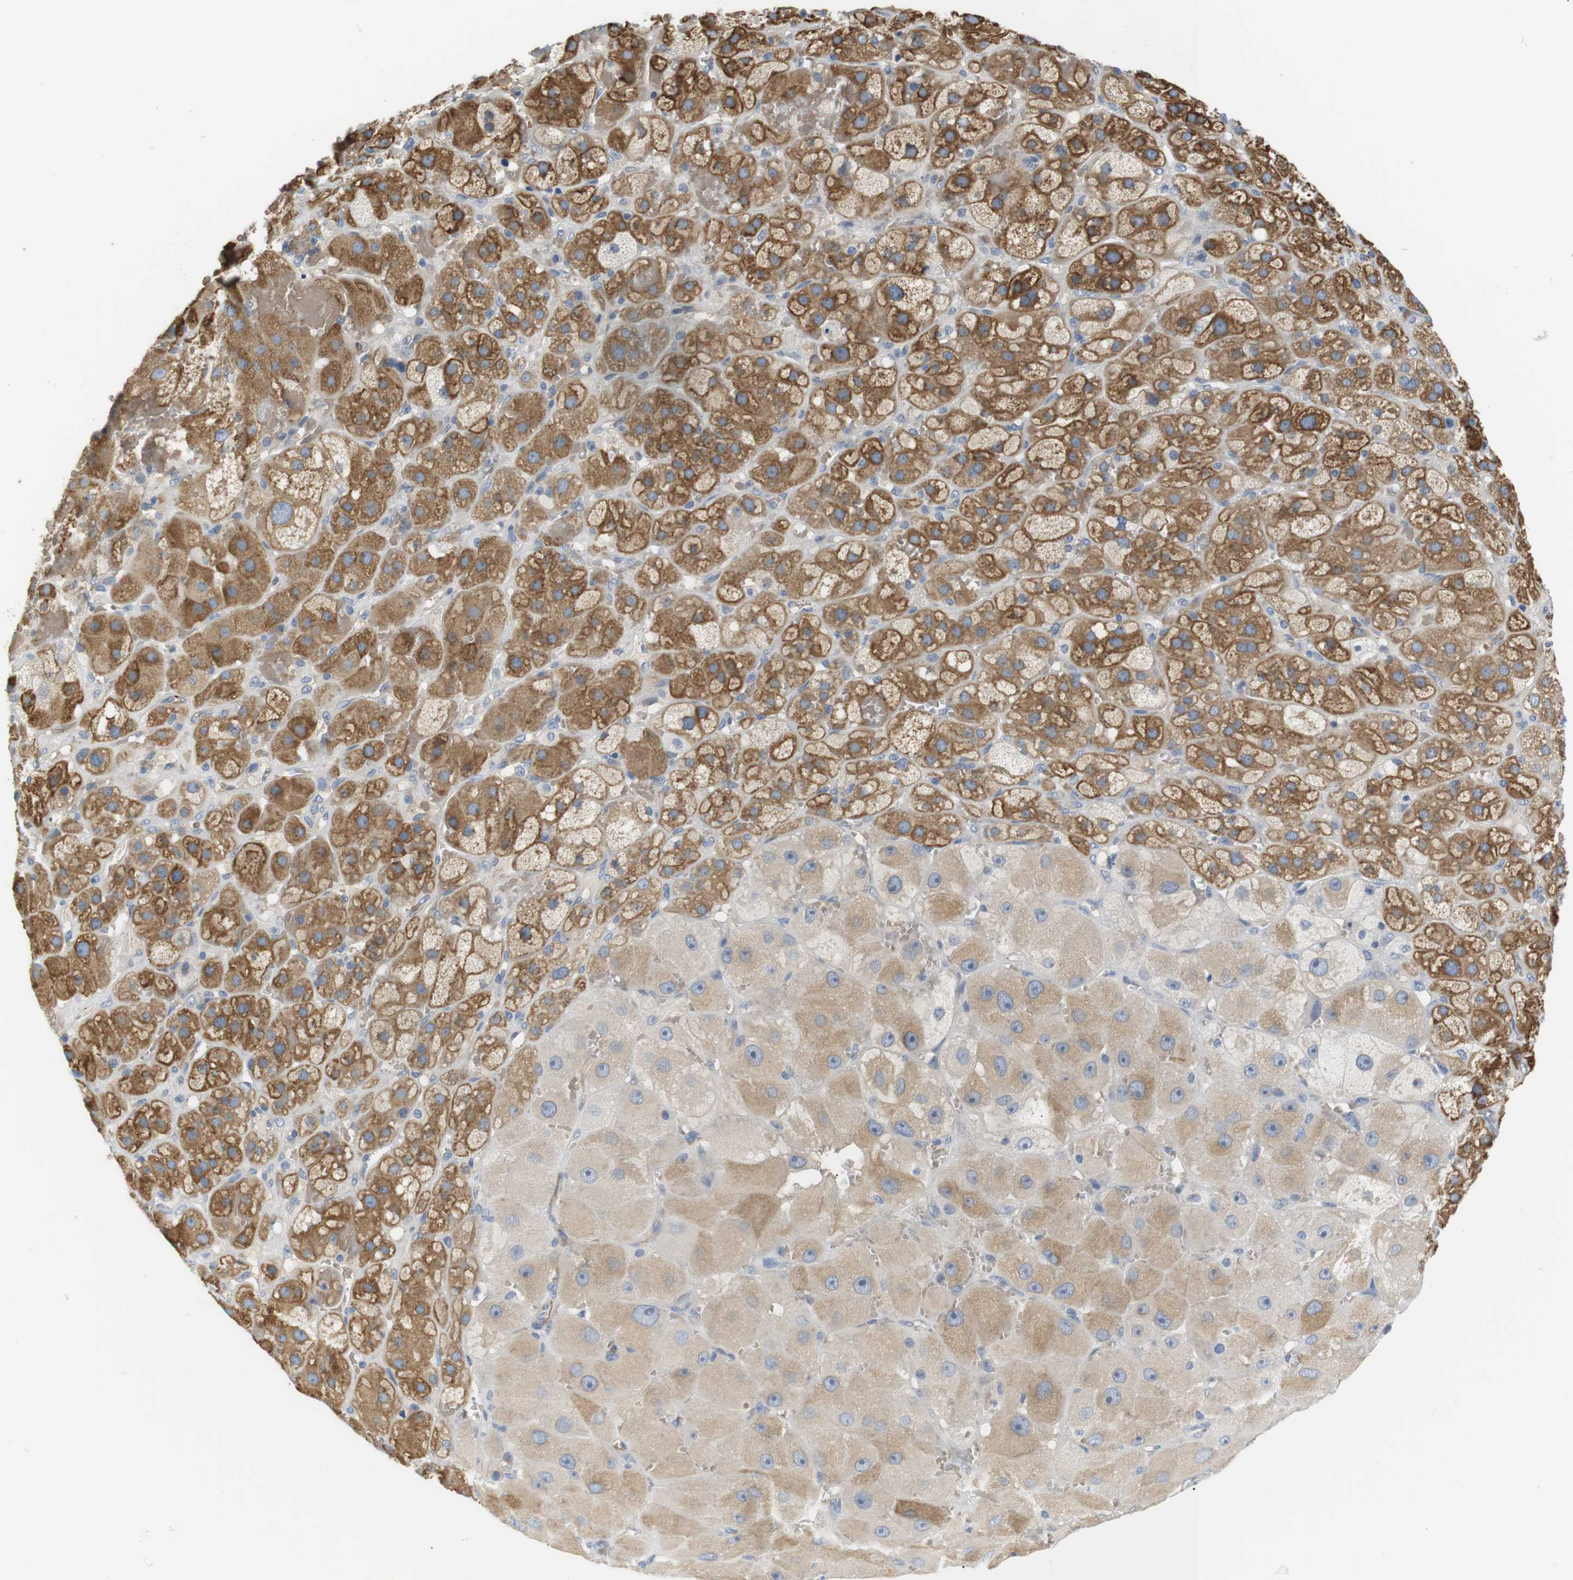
{"staining": {"intensity": "moderate", "quantity": "25%-75%", "location": "cytoplasmic/membranous"}, "tissue": "adrenal gland", "cell_type": "Glandular cells", "image_type": "normal", "snomed": [{"axis": "morphology", "description": "Normal tissue, NOS"}, {"axis": "topography", "description": "Adrenal gland"}], "caption": "The immunohistochemical stain shows moderate cytoplasmic/membranous staining in glandular cells of unremarkable adrenal gland. (Stains: DAB (3,3'-diaminobenzidine) in brown, nuclei in blue, Microscopy: brightfield microscopy at high magnification).", "gene": "ADCY10", "patient": {"sex": "female", "age": 47}}